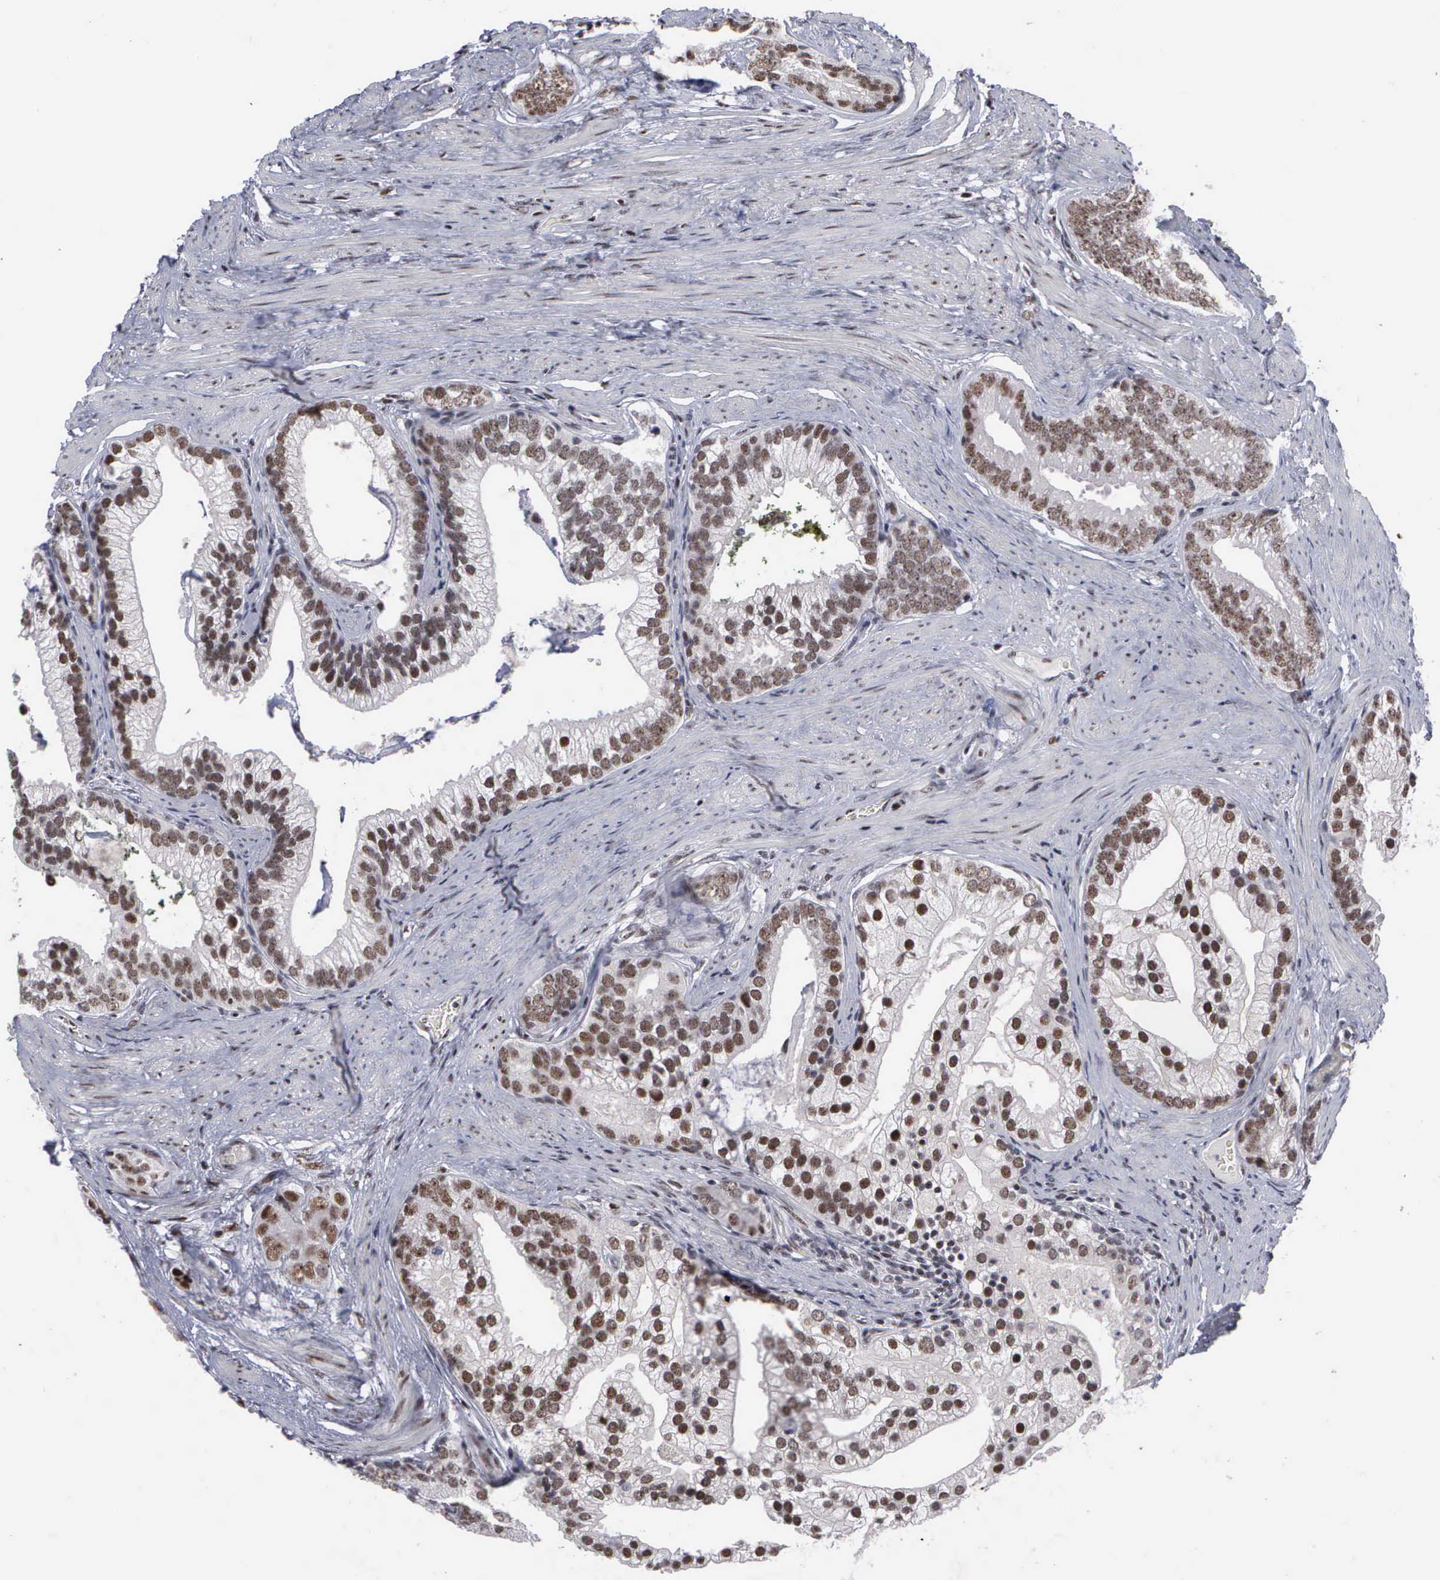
{"staining": {"intensity": "strong", "quantity": ">75%", "location": "nuclear"}, "tissue": "prostate cancer", "cell_type": "Tumor cells", "image_type": "cancer", "snomed": [{"axis": "morphology", "description": "Adenocarcinoma, Medium grade"}, {"axis": "topography", "description": "Prostate"}], "caption": "A high amount of strong nuclear positivity is identified in approximately >75% of tumor cells in adenocarcinoma (medium-grade) (prostate) tissue.", "gene": "KIAA0586", "patient": {"sex": "male", "age": 65}}